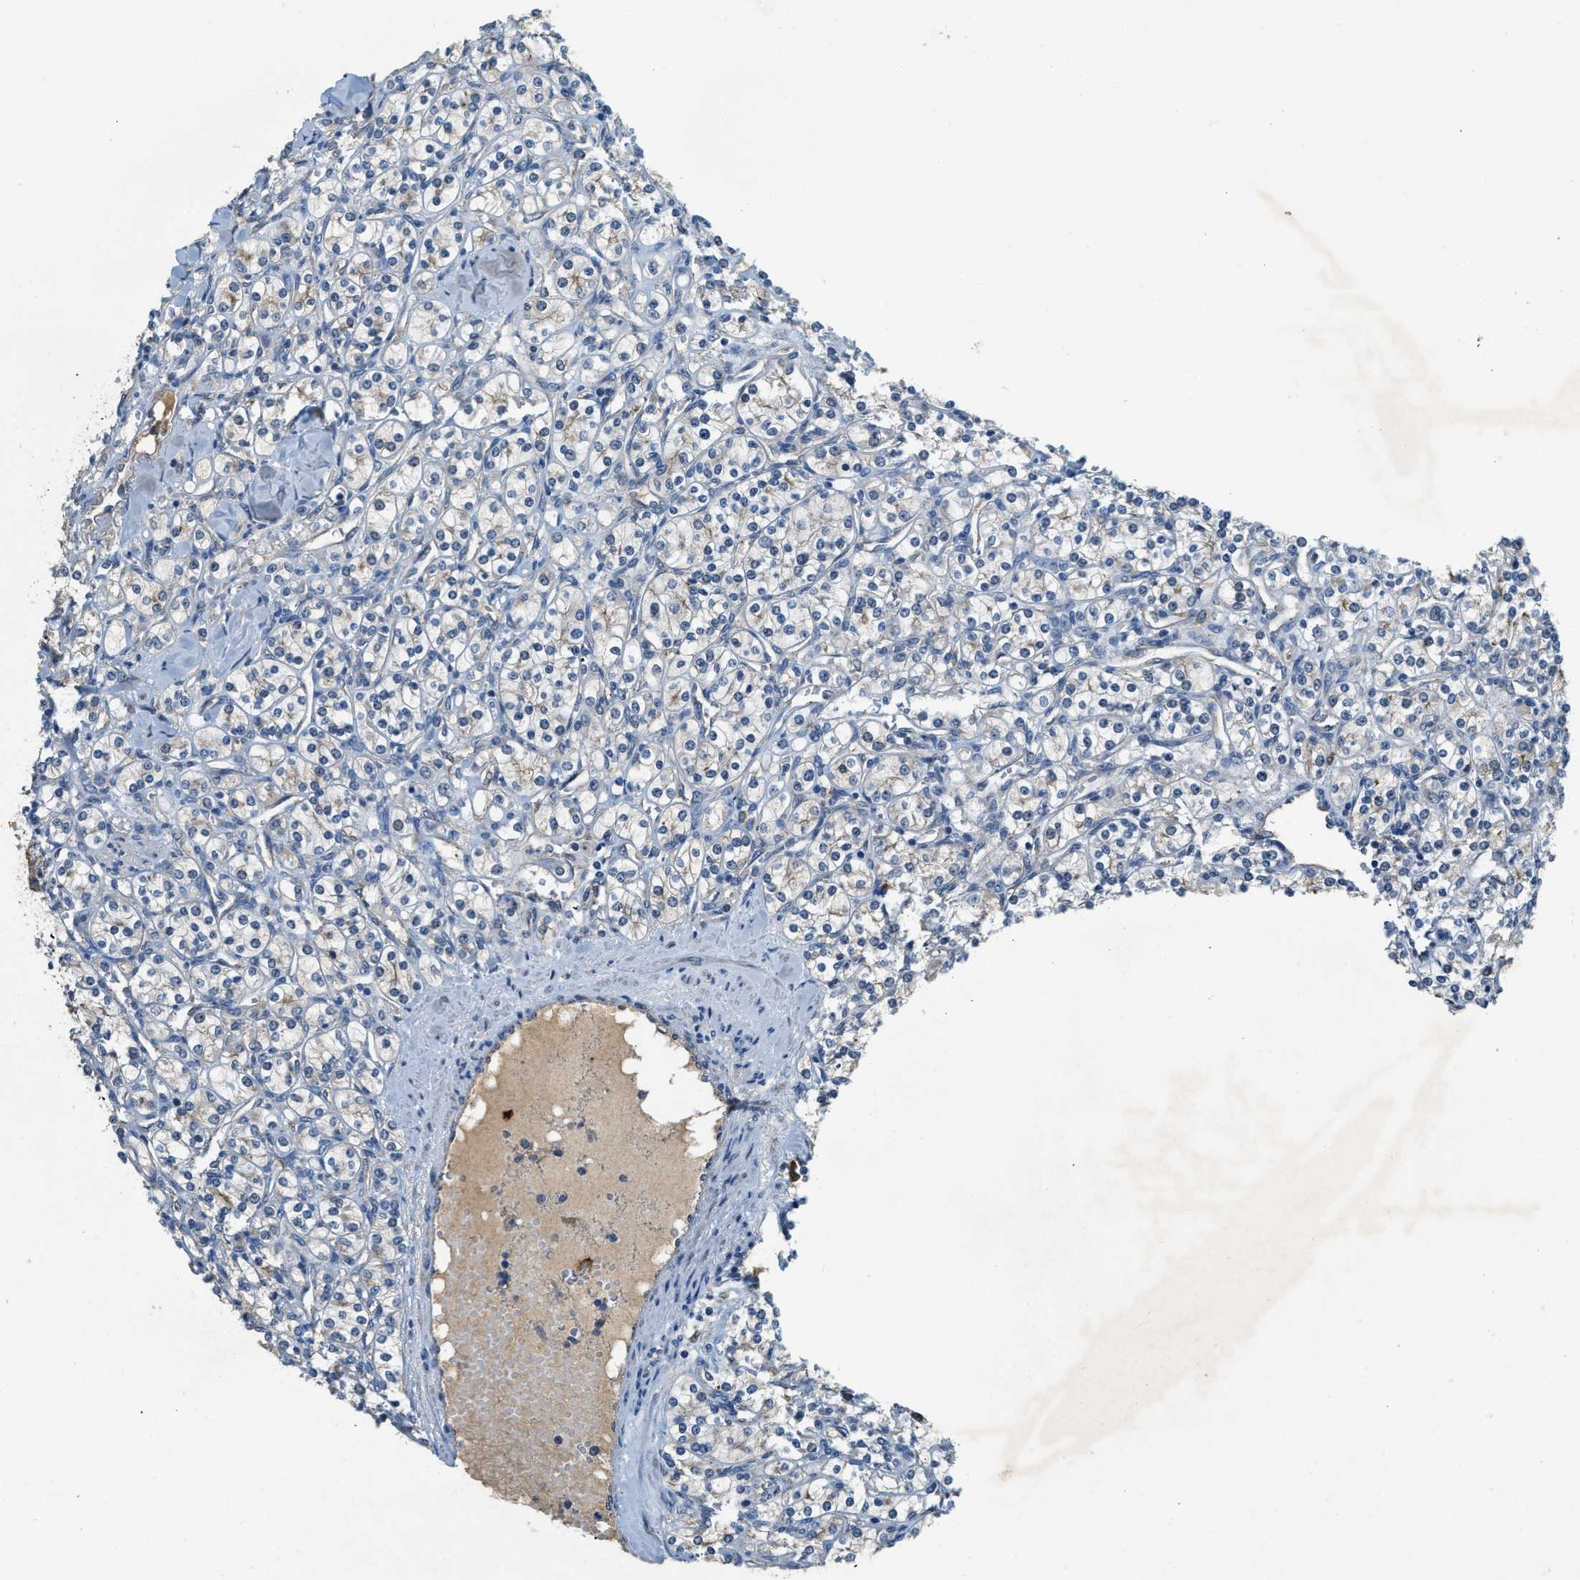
{"staining": {"intensity": "negative", "quantity": "none", "location": "none"}, "tissue": "renal cancer", "cell_type": "Tumor cells", "image_type": "cancer", "snomed": [{"axis": "morphology", "description": "Adenocarcinoma, NOS"}, {"axis": "topography", "description": "Kidney"}], "caption": "Image shows no protein positivity in tumor cells of renal cancer (adenocarcinoma) tissue.", "gene": "CFLAR", "patient": {"sex": "male", "age": 77}}